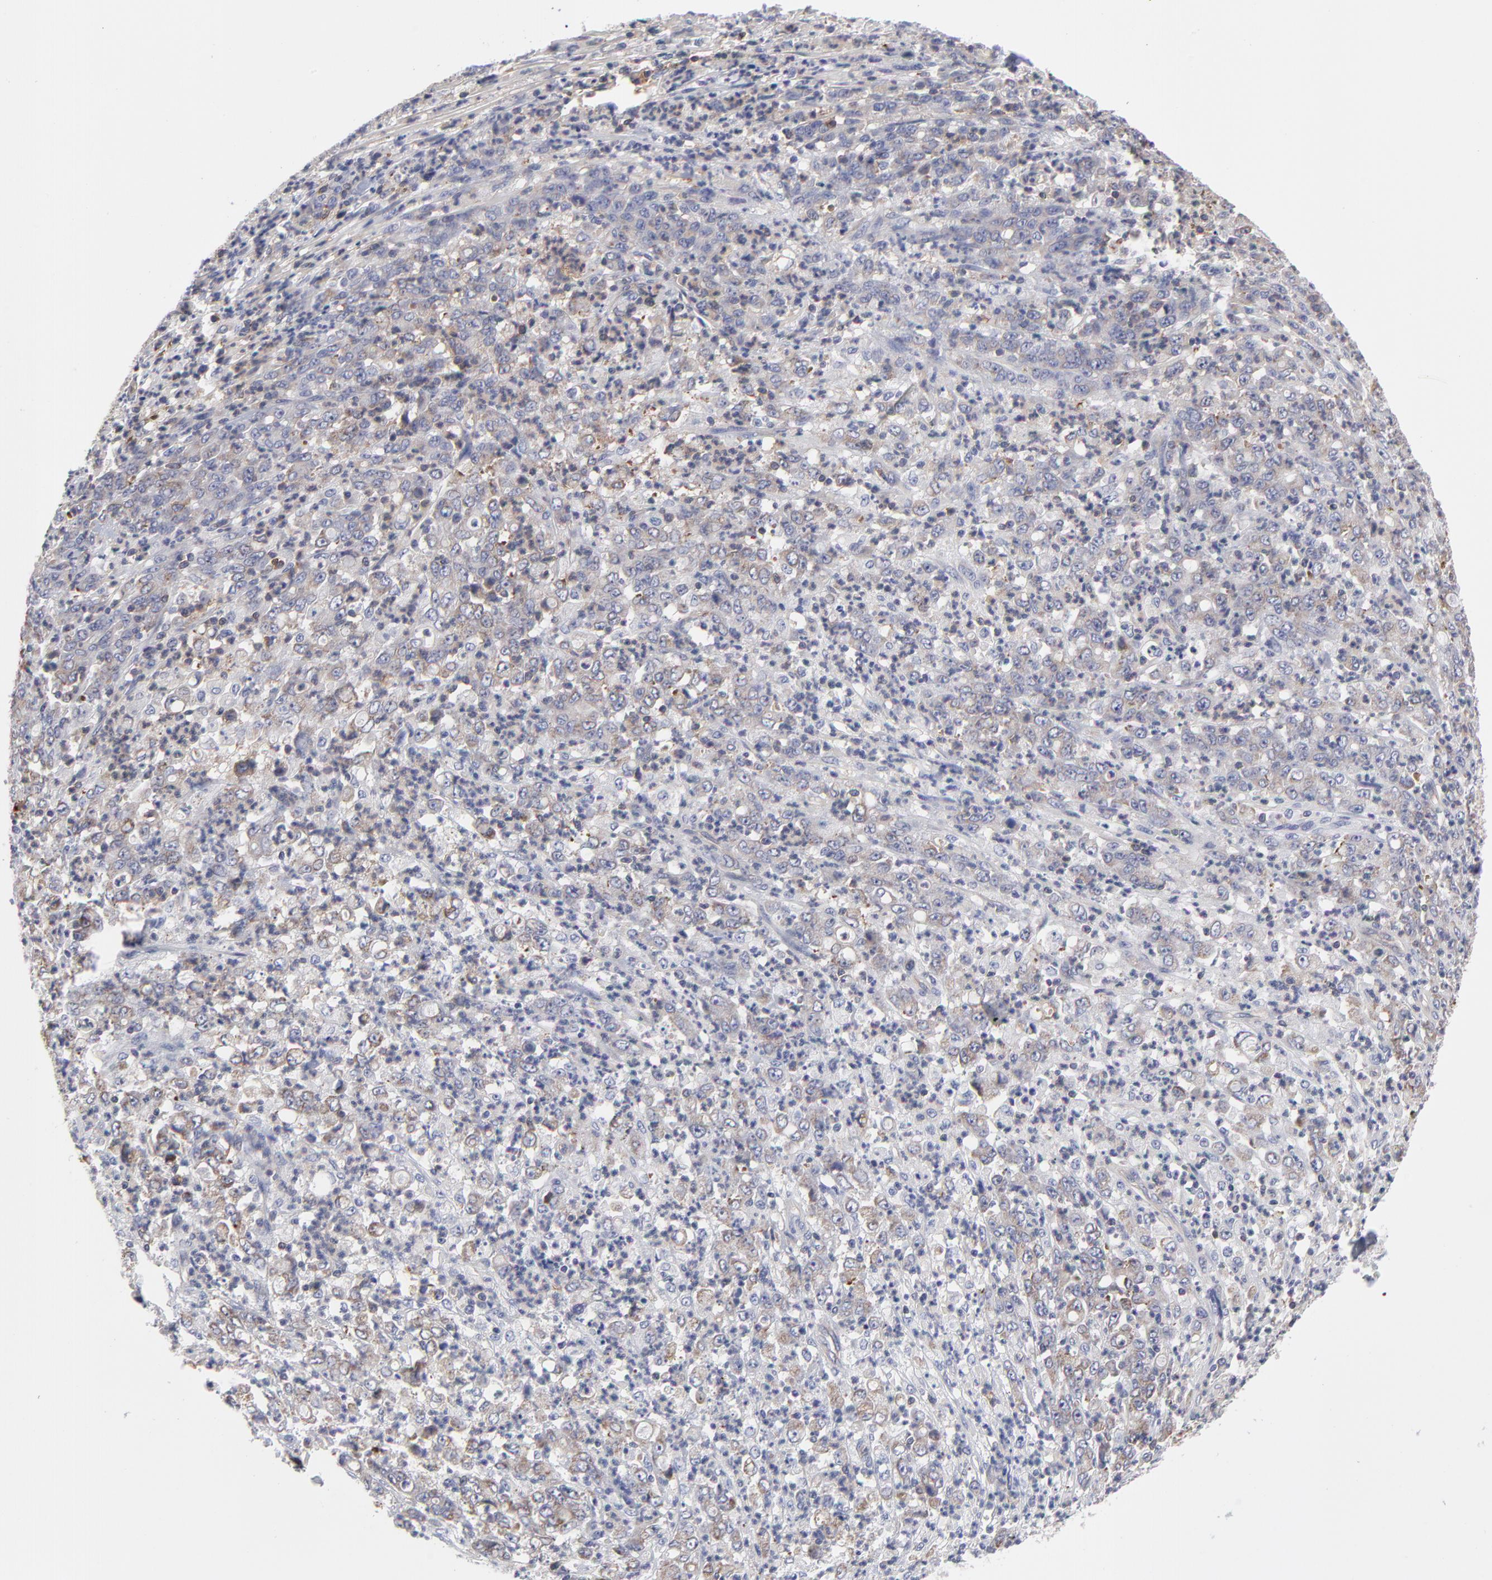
{"staining": {"intensity": "weak", "quantity": "<25%", "location": "cytoplasmic/membranous"}, "tissue": "stomach cancer", "cell_type": "Tumor cells", "image_type": "cancer", "snomed": [{"axis": "morphology", "description": "Adenocarcinoma, NOS"}, {"axis": "topography", "description": "Stomach, lower"}], "caption": "IHC photomicrograph of neoplastic tissue: human stomach adenocarcinoma stained with DAB demonstrates no significant protein expression in tumor cells.", "gene": "NFKBIA", "patient": {"sex": "female", "age": 71}}